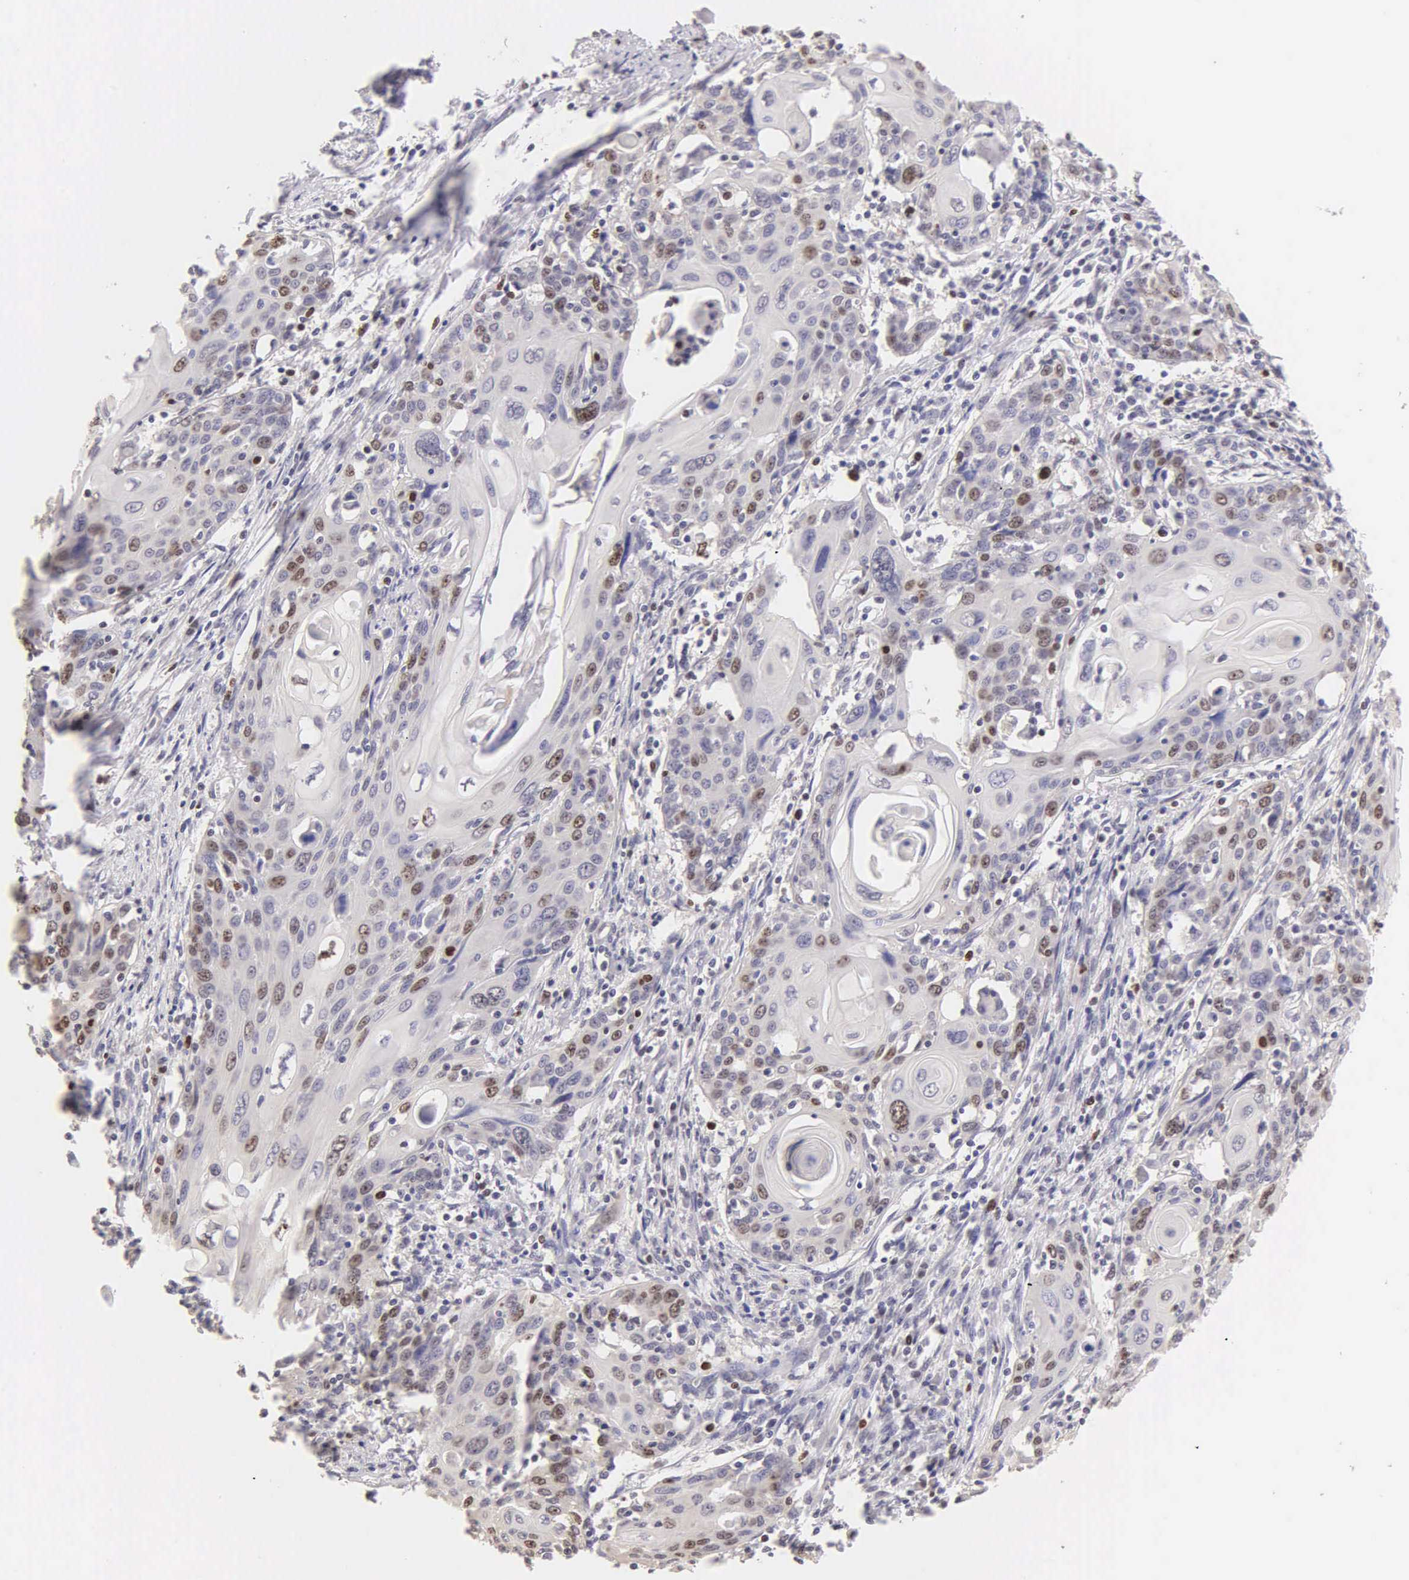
{"staining": {"intensity": "moderate", "quantity": "25%-75%", "location": "nuclear"}, "tissue": "cervical cancer", "cell_type": "Tumor cells", "image_type": "cancer", "snomed": [{"axis": "morphology", "description": "Squamous cell carcinoma, NOS"}, {"axis": "topography", "description": "Cervix"}], "caption": "There is medium levels of moderate nuclear expression in tumor cells of cervical cancer, as demonstrated by immunohistochemical staining (brown color).", "gene": "MKI67", "patient": {"sex": "female", "age": 54}}